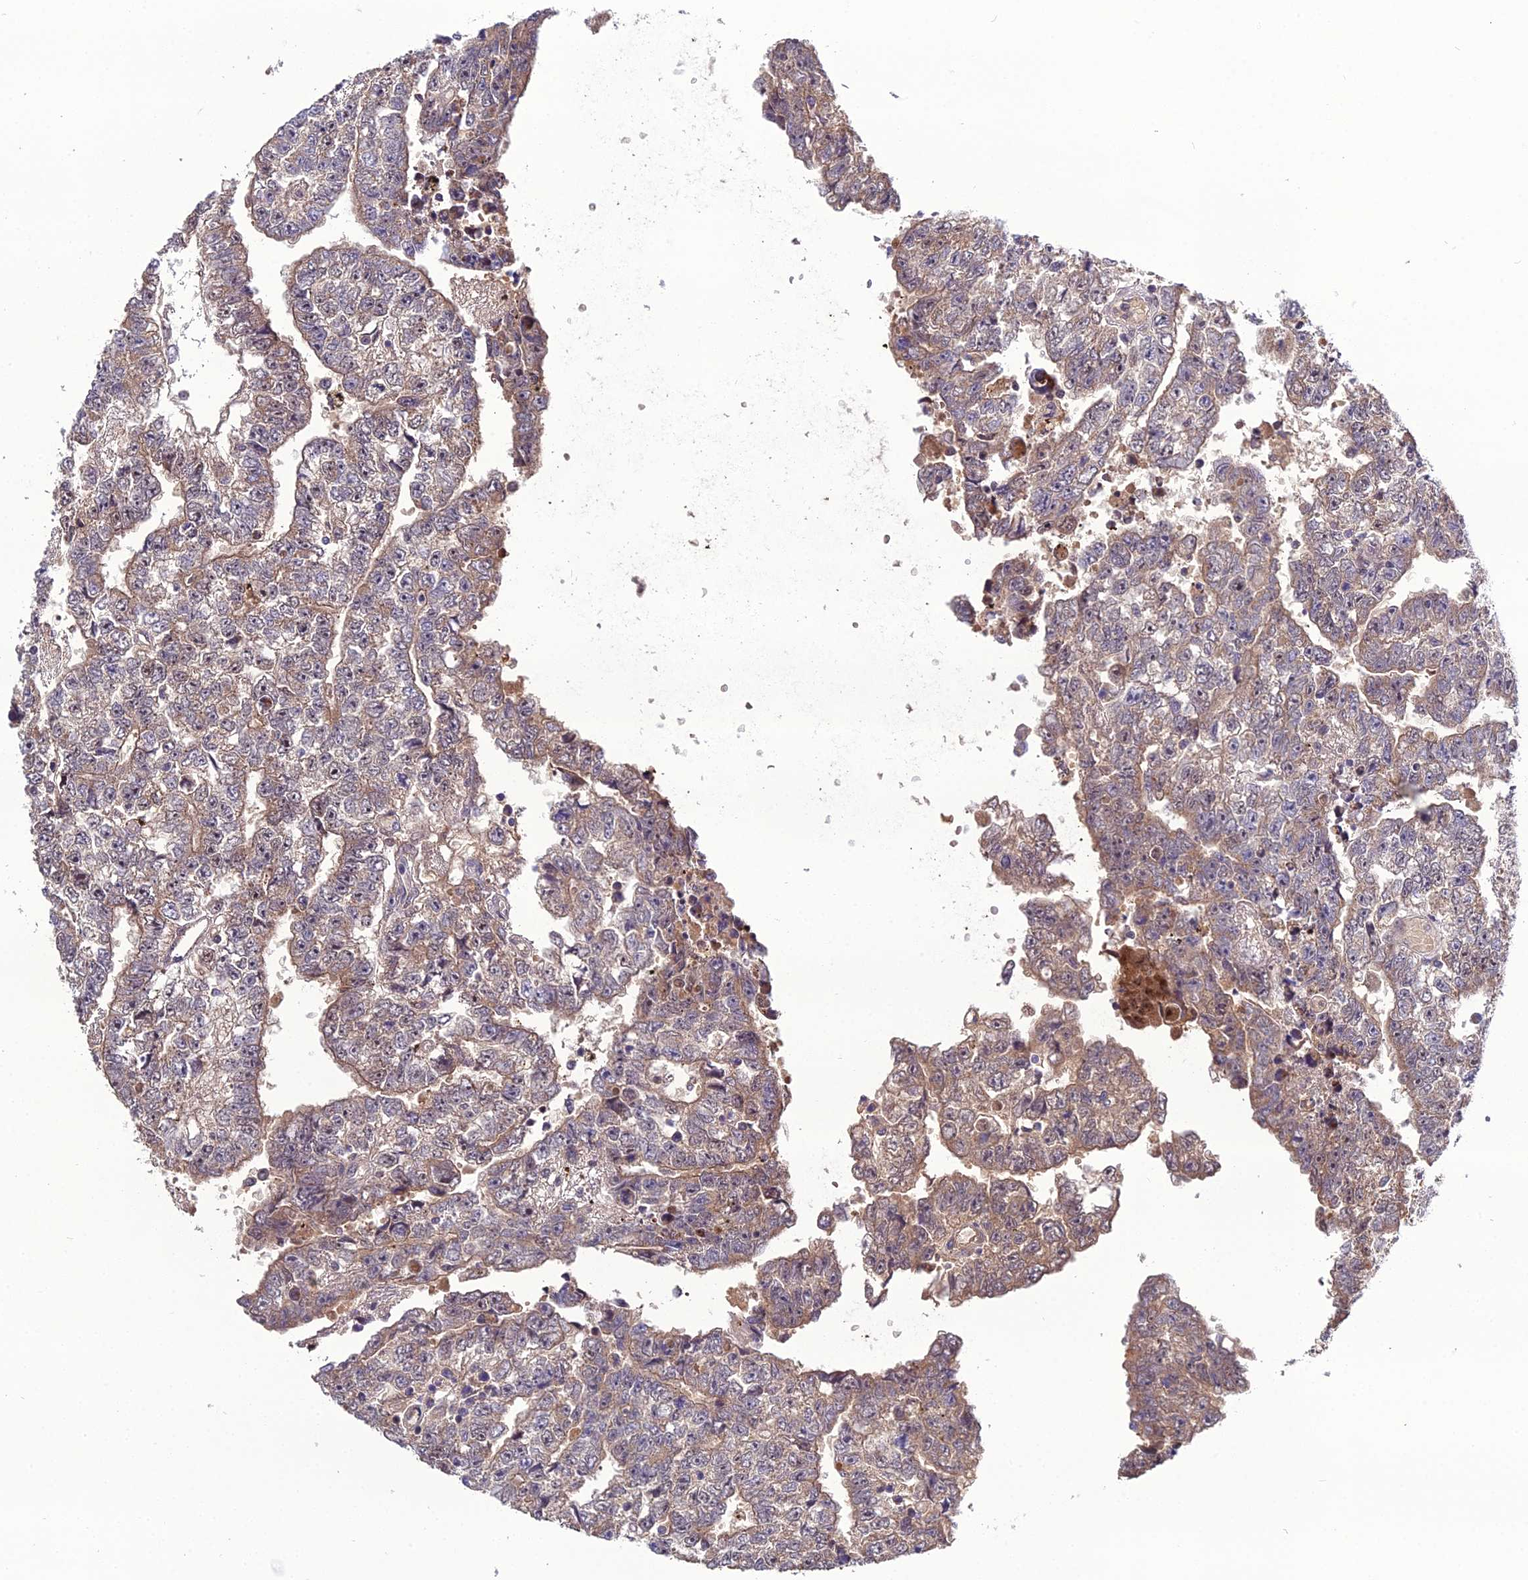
{"staining": {"intensity": "weak", "quantity": "25%-75%", "location": "cytoplasmic/membranous"}, "tissue": "testis cancer", "cell_type": "Tumor cells", "image_type": "cancer", "snomed": [{"axis": "morphology", "description": "Carcinoma, Embryonal, NOS"}, {"axis": "topography", "description": "Testis"}], "caption": "The immunohistochemical stain shows weak cytoplasmic/membranous expression in tumor cells of testis embryonal carcinoma tissue.", "gene": "ARL2", "patient": {"sex": "male", "age": 25}}